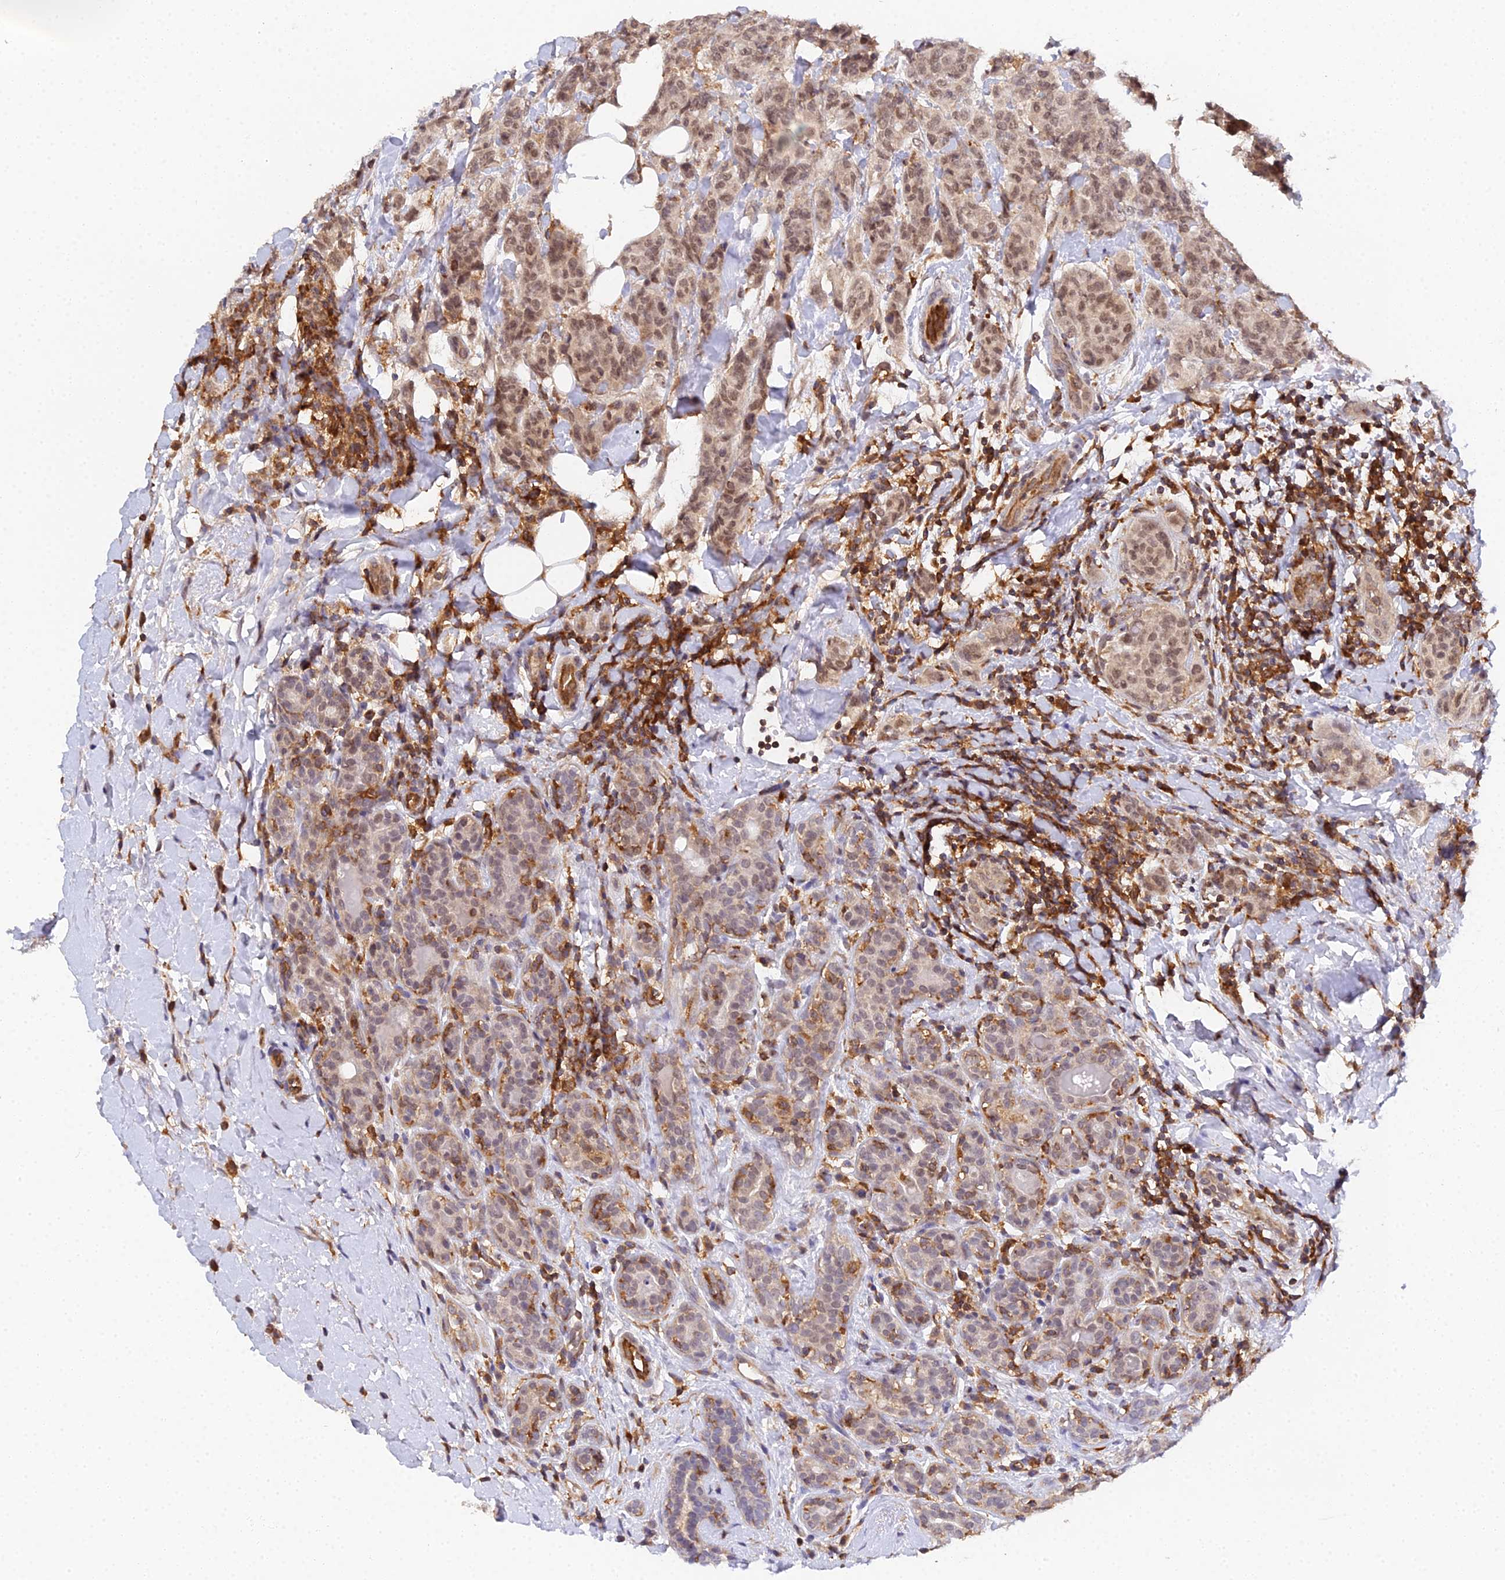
{"staining": {"intensity": "moderate", "quantity": ">75%", "location": "nuclear"}, "tissue": "breast cancer", "cell_type": "Tumor cells", "image_type": "cancer", "snomed": [{"axis": "morphology", "description": "Duct carcinoma"}, {"axis": "topography", "description": "Breast"}], "caption": "A brown stain labels moderate nuclear positivity of a protein in breast cancer tumor cells.", "gene": "TPRX1", "patient": {"sex": "female", "age": 40}}